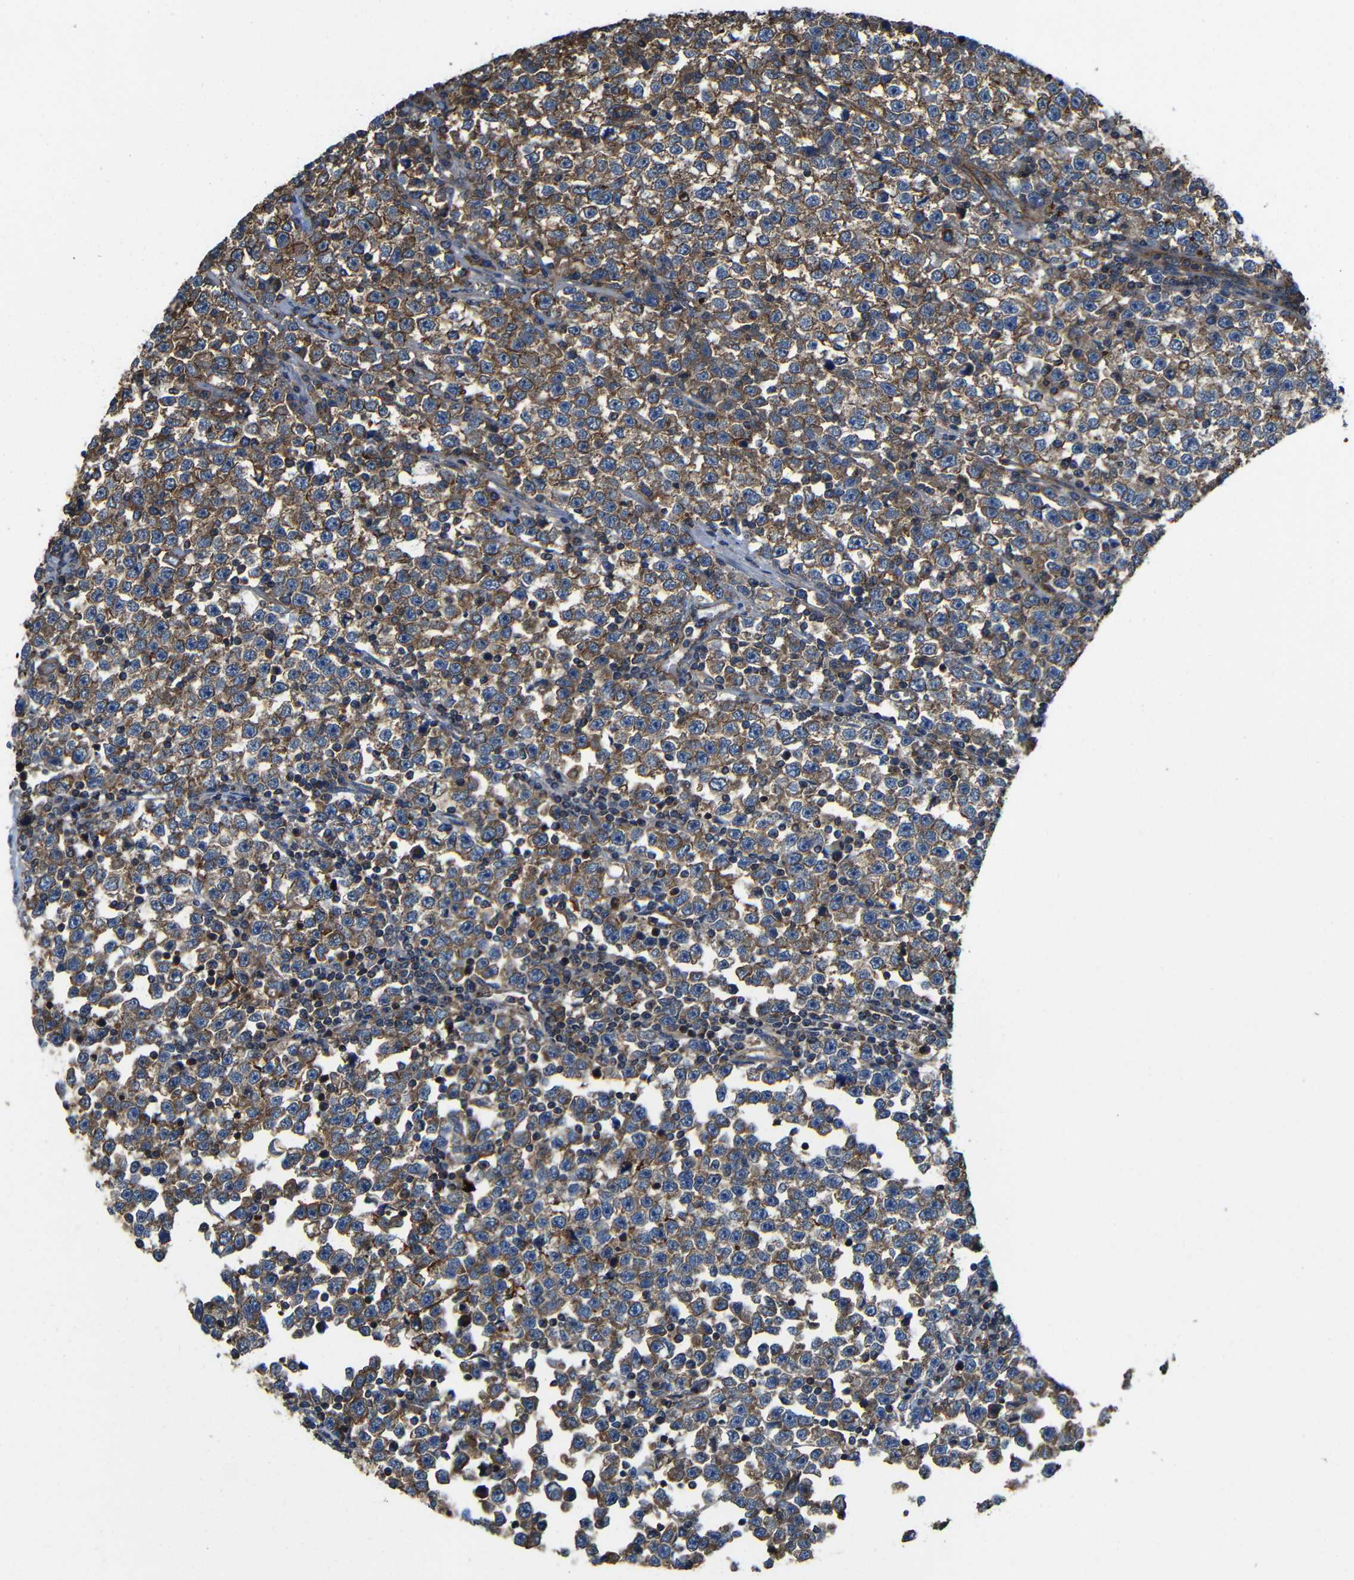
{"staining": {"intensity": "moderate", "quantity": ">75%", "location": "cytoplasmic/membranous"}, "tissue": "testis cancer", "cell_type": "Tumor cells", "image_type": "cancer", "snomed": [{"axis": "morphology", "description": "Seminoma, NOS"}, {"axis": "topography", "description": "Testis"}], "caption": "This micrograph displays seminoma (testis) stained with immunohistochemistry to label a protein in brown. The cytoplasmic/membranous of tumor cells show moderate positivity for the protein. Nuclei are counter-stained blue.", "gene": "PTCH1", "patient": {"sex": "male", "age": 43}}